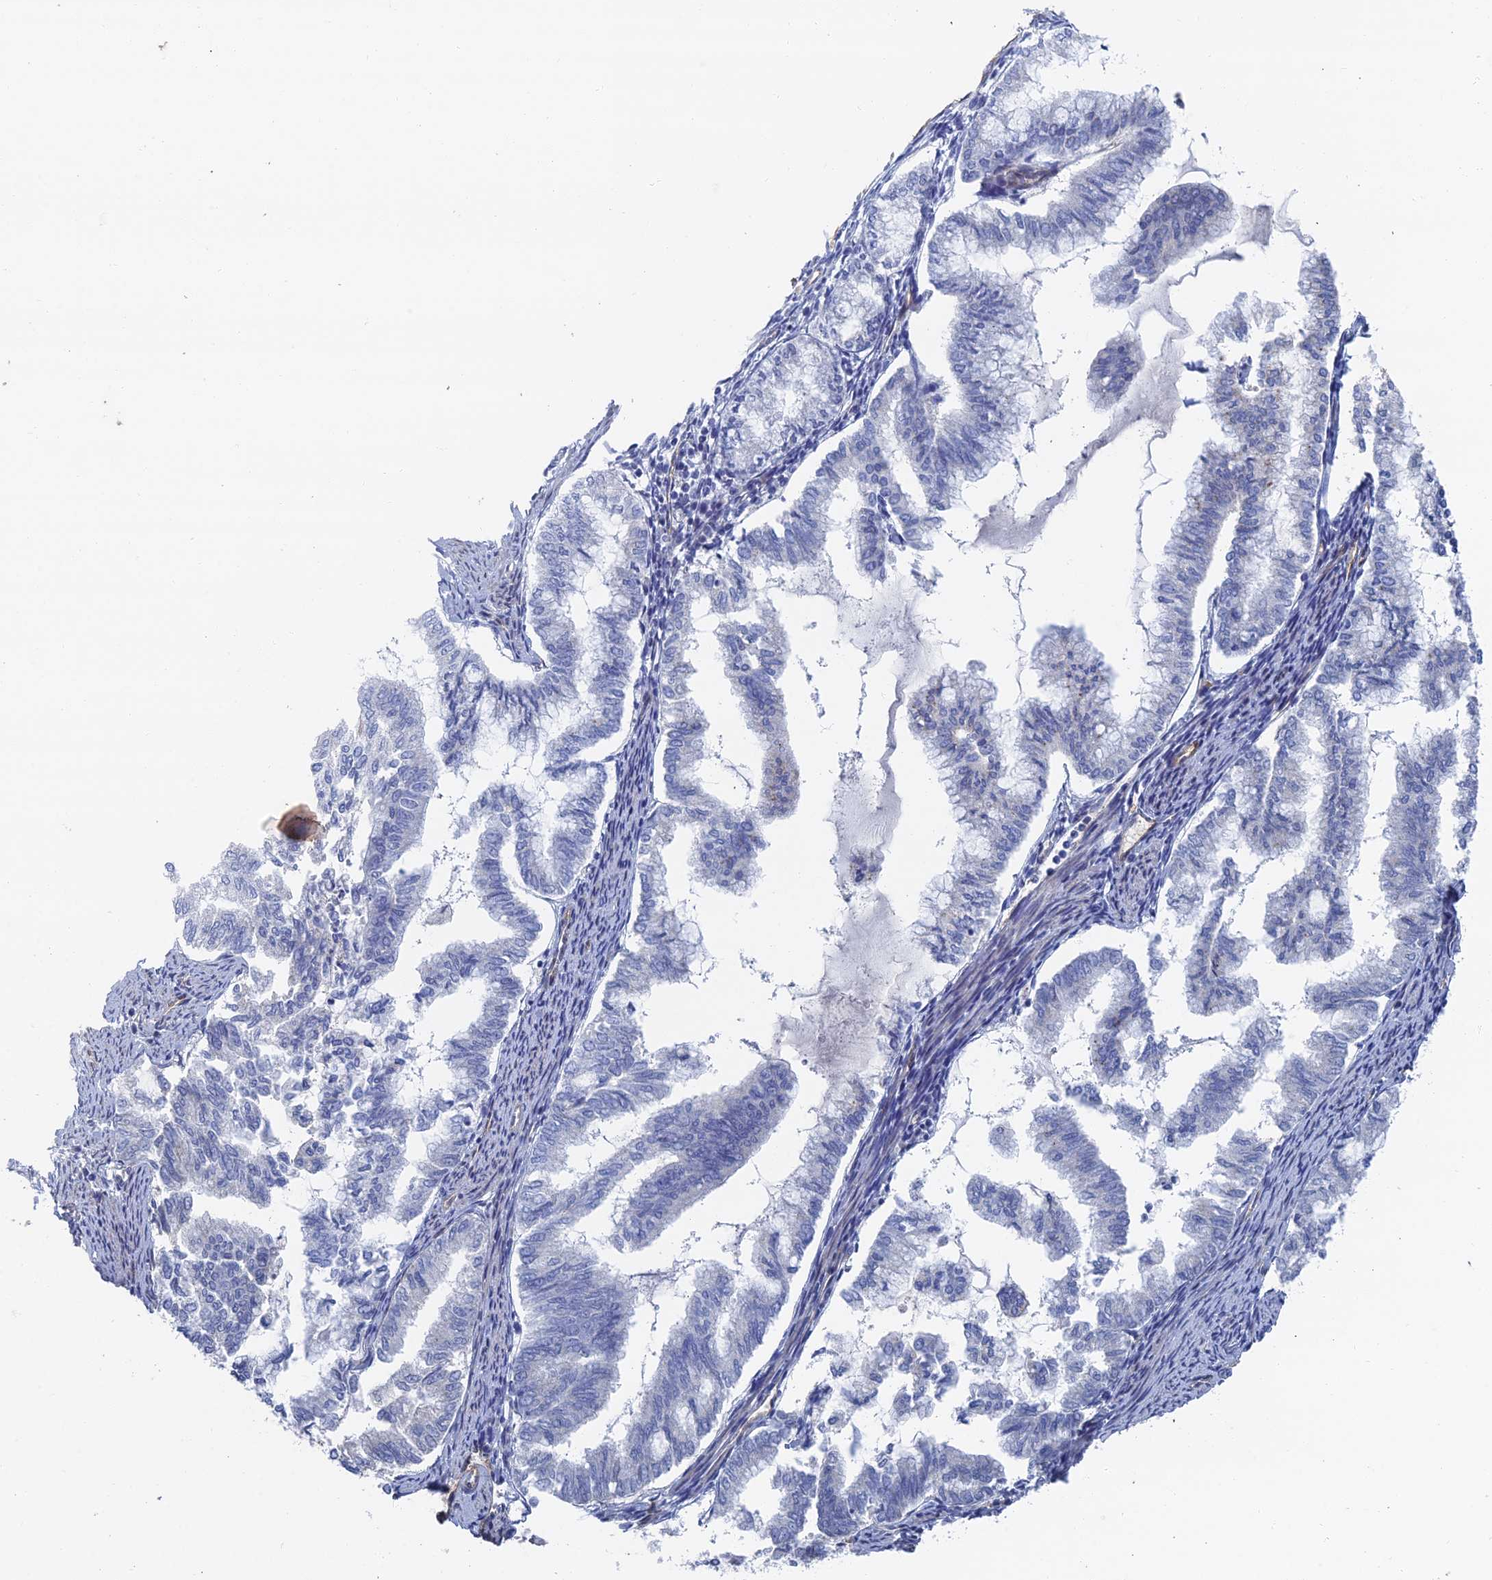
{"staining": {"intensity": "negative", "quantity": "none", "location": "none"}, "tissue": "endometrial cancer", "cell_type": "Tumor cells", "image_type": "cancer", "snomed": [{"axis": "morphology", "description": "Adenocarcinoma, NOS"}, {"axis": "topography", "description": "Endometrium"}], "caption": "Tumor cells are negative for protein expression in human adenocarcinoma (endometrial).", "gene": "ARAP3", "patient": {"sex": "female", "age": 79}}